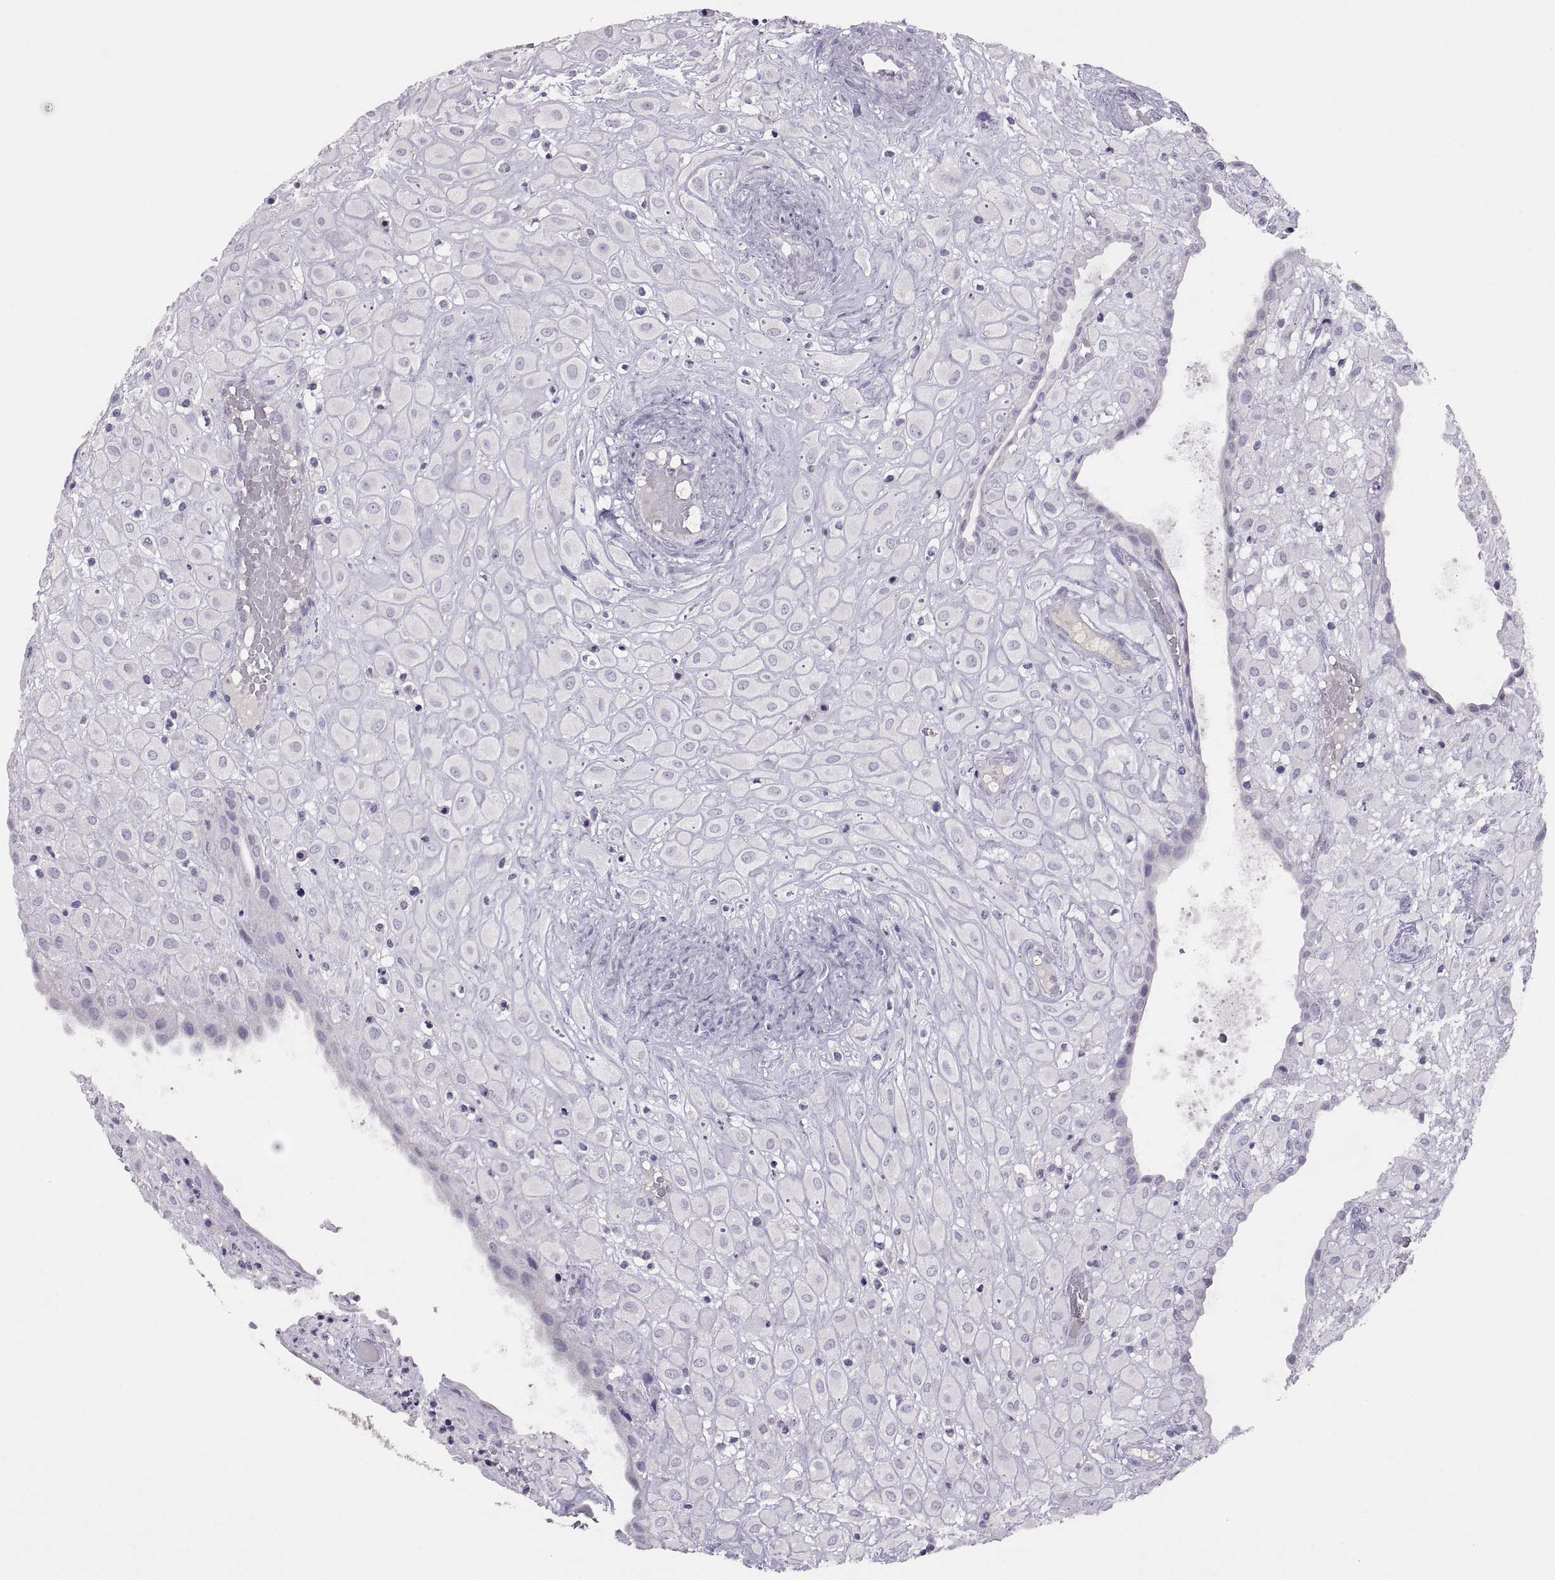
{"staining": {"intensity": "negative", "quantity": "none", "location": "none"}, "tissue": "placenta", "cell_type": "Decidual cells", "image_type": "normal", "snomed": [{"axis": "morphology", "description": "Normal tissue, NOS"}, {"axis": "topography", "description": "Placenta"}], "caption": "Placenta was stained to show a protein in brown. There is no significant positivity in decidual cells. Brightfield microscopy of immunohistochemistry (IHC) stained with DAB (3,3'-diaminobenzidine) (brown) and hematoxylin (blue), captured at high magnification.", "gene": "TBX19", "patient": {"sex": "female", "age": 24}}